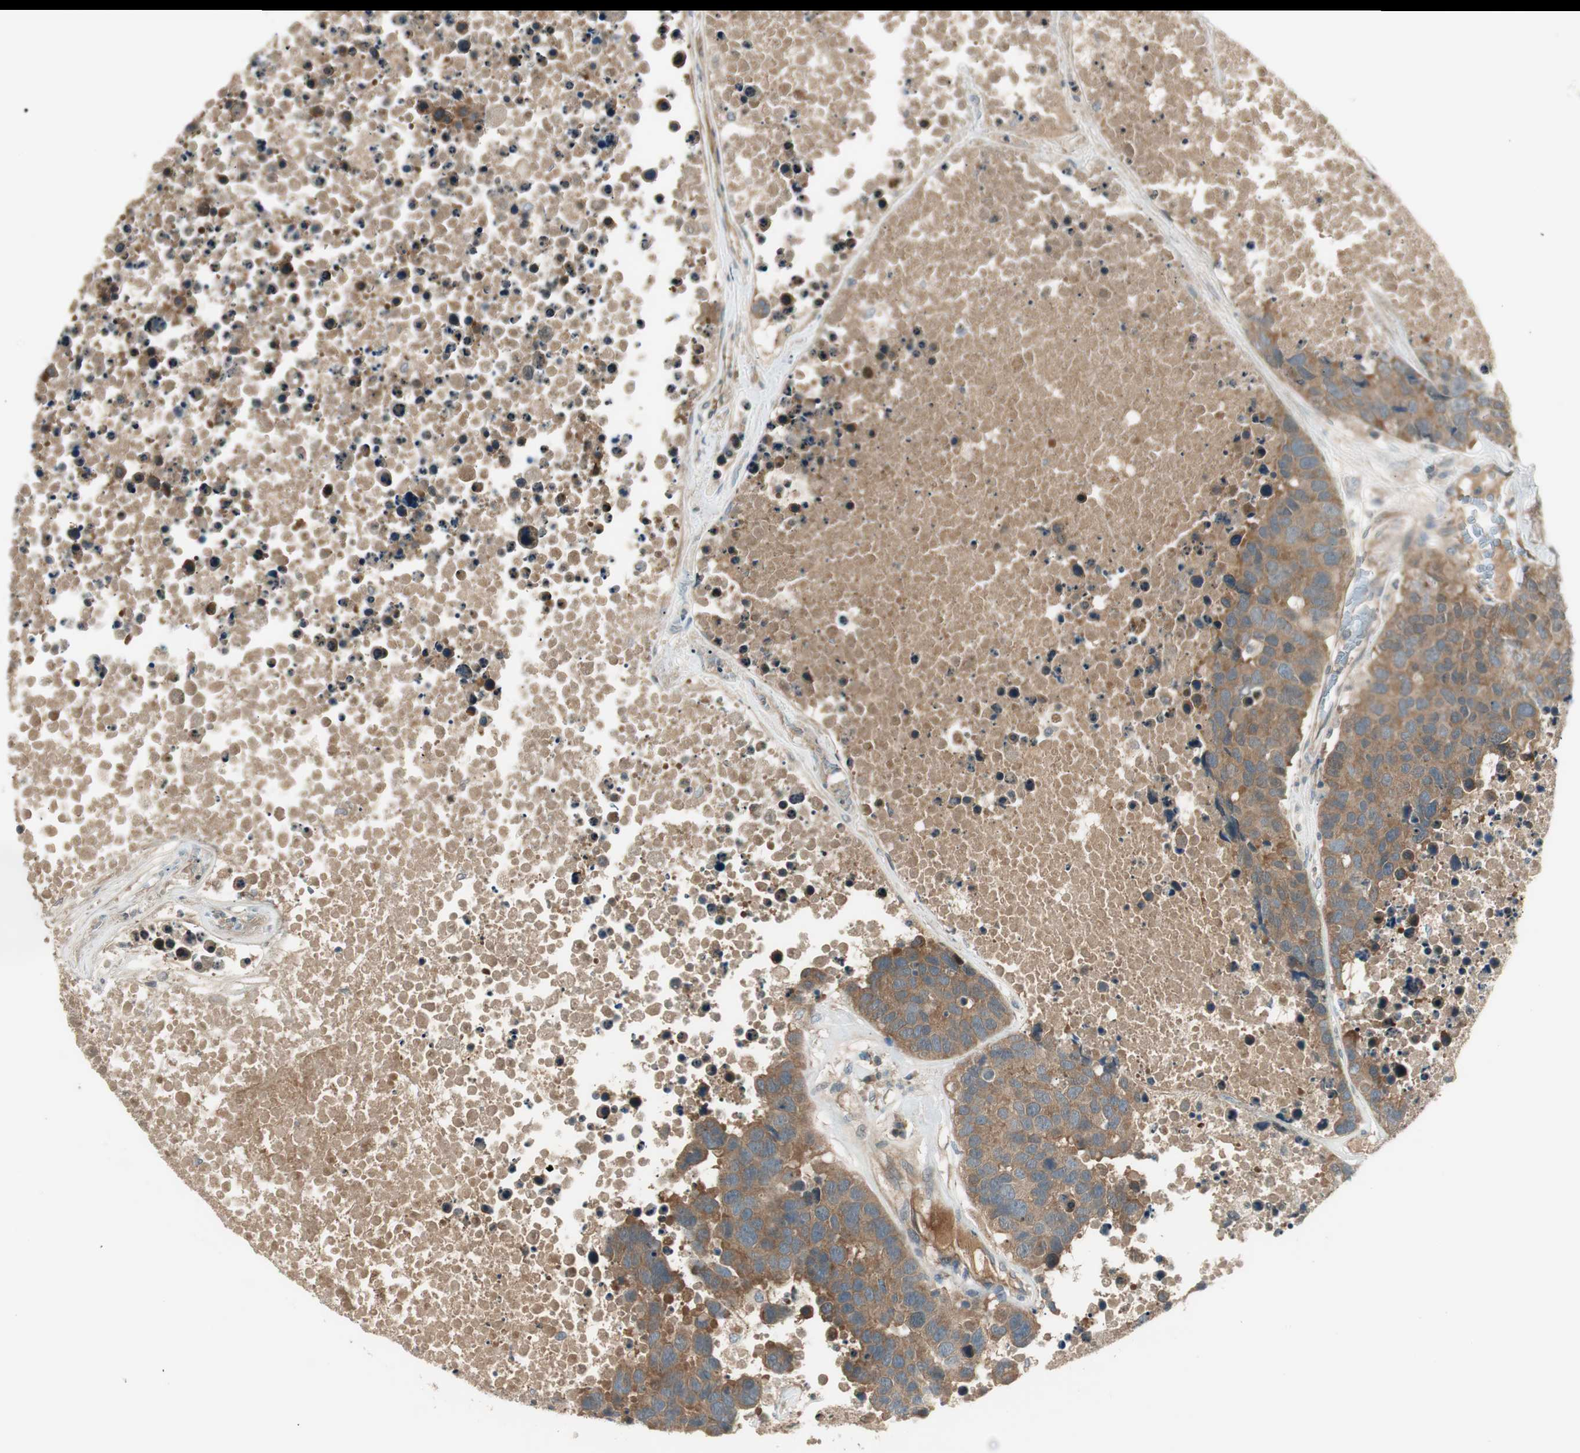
{"staining": {"intensity": "moderate", "quantity": ">75%", "location": "cytoplasmic/membranous"}, "tissue": "carcinoid", "cell_type": "Tumor cells", "image_type": "cancer", "snomed": [{"axis": "morphology", "description": "Carcinoid, malignant, NOS"}, {"axis": "topography", "description": "Lung"}], "caption": "IHC of human carcinoid demonstrates medium levels of moderate cytoplasmic/membranous positivity in about >75% of tumor cells. Using DAB (3,3'-diaminobenzidine) (brown) and hematoxylin (blue) stains, captured at high magnification using brightfield microscopy.", "gene": "PFDN5", "patient": {"sex": "male", "age": 60}}